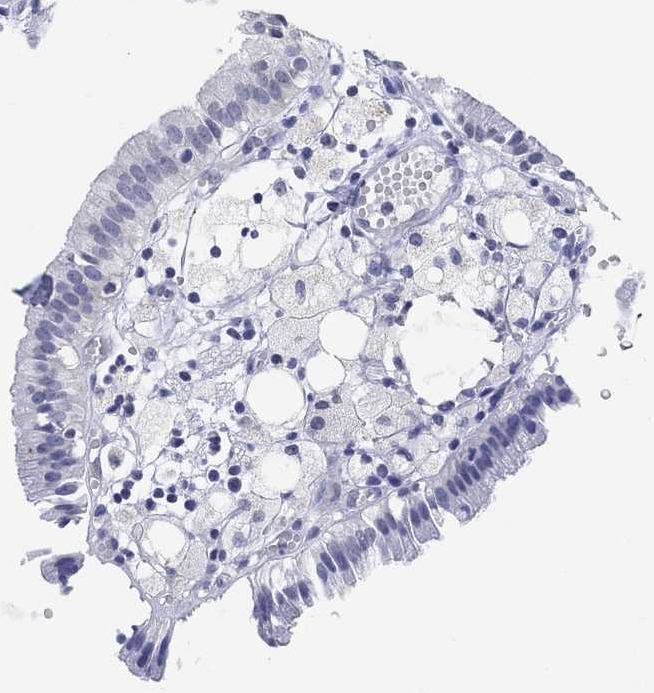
{"staining": {"intensity": "negative", "quantity": "none", "location": "none"}, "tissue": "gallbladder", "cell_type": "Glandular cells", "image_type": "normal", "snomed": [{"axis": "morphology", "description": "Normal tissue, NOS"}, {"axis": "topography", "description": "Gallbladder"}], "caption": "The immunohistochemistry histopathology image has no significant expression in glandular cells of gallbladder.", "gene": "OTUB2", "patient": {"sex": "female", "age": 24}}